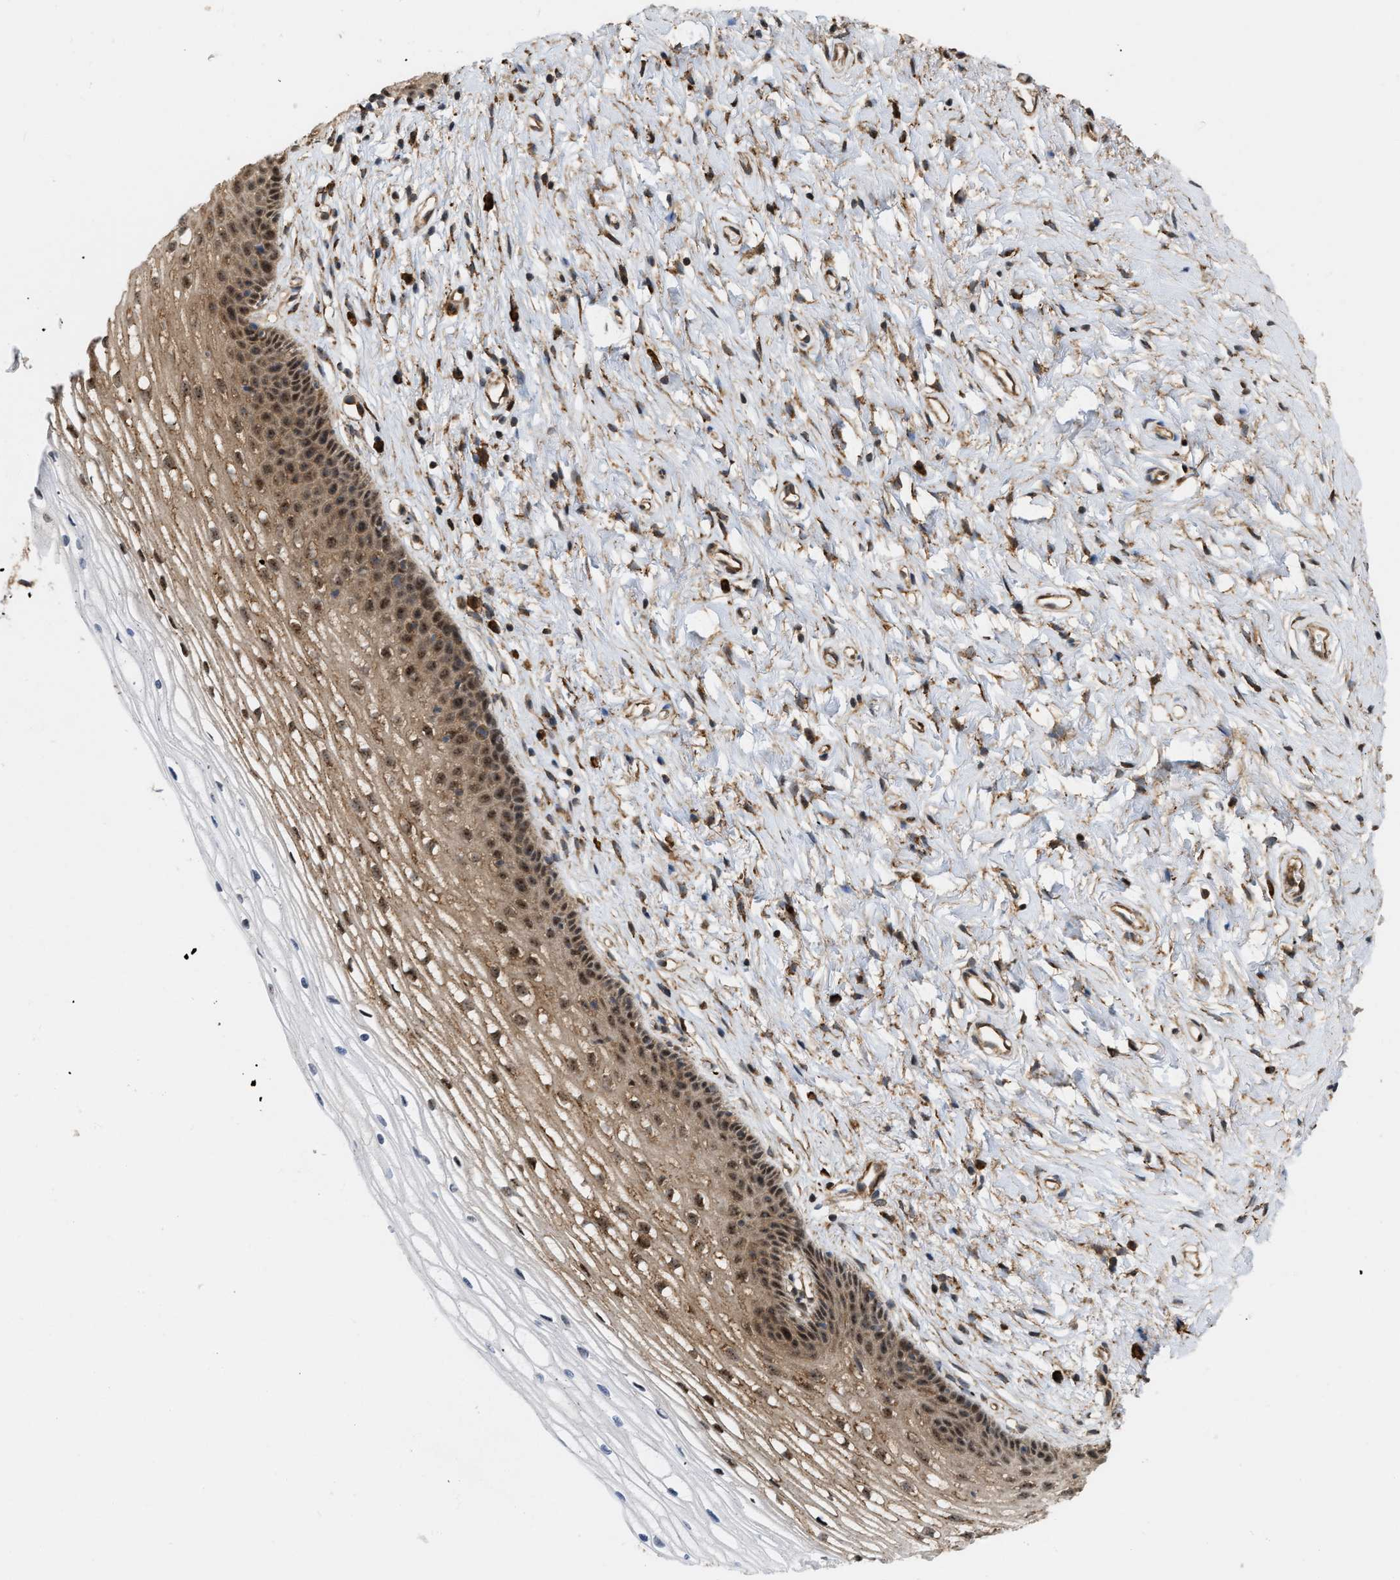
{"staining": {"intensity": "strong", "quantity": ">75%", "location": "cytoplasmic/membranous"}, "tissue": "cervix", "cell_type": "Glandular cells", "image_type": "normal", "snomed": [{"axis": "morphology", "description": "Normal tissue, NOS"}, {"axis": "topography", "description": "Cervix"}], "caption": "Immunohistochemistry micrograph of normal cervix: human cervix stained using IHC exhibits high levels of strong protein expression localized specifically in the cytoplasmic/membranous of glandular cells, appearing as a cytoplasmic/membranous brown color.", "gene": "IQCE", "patient": {"sex": "female", "age": 77}}